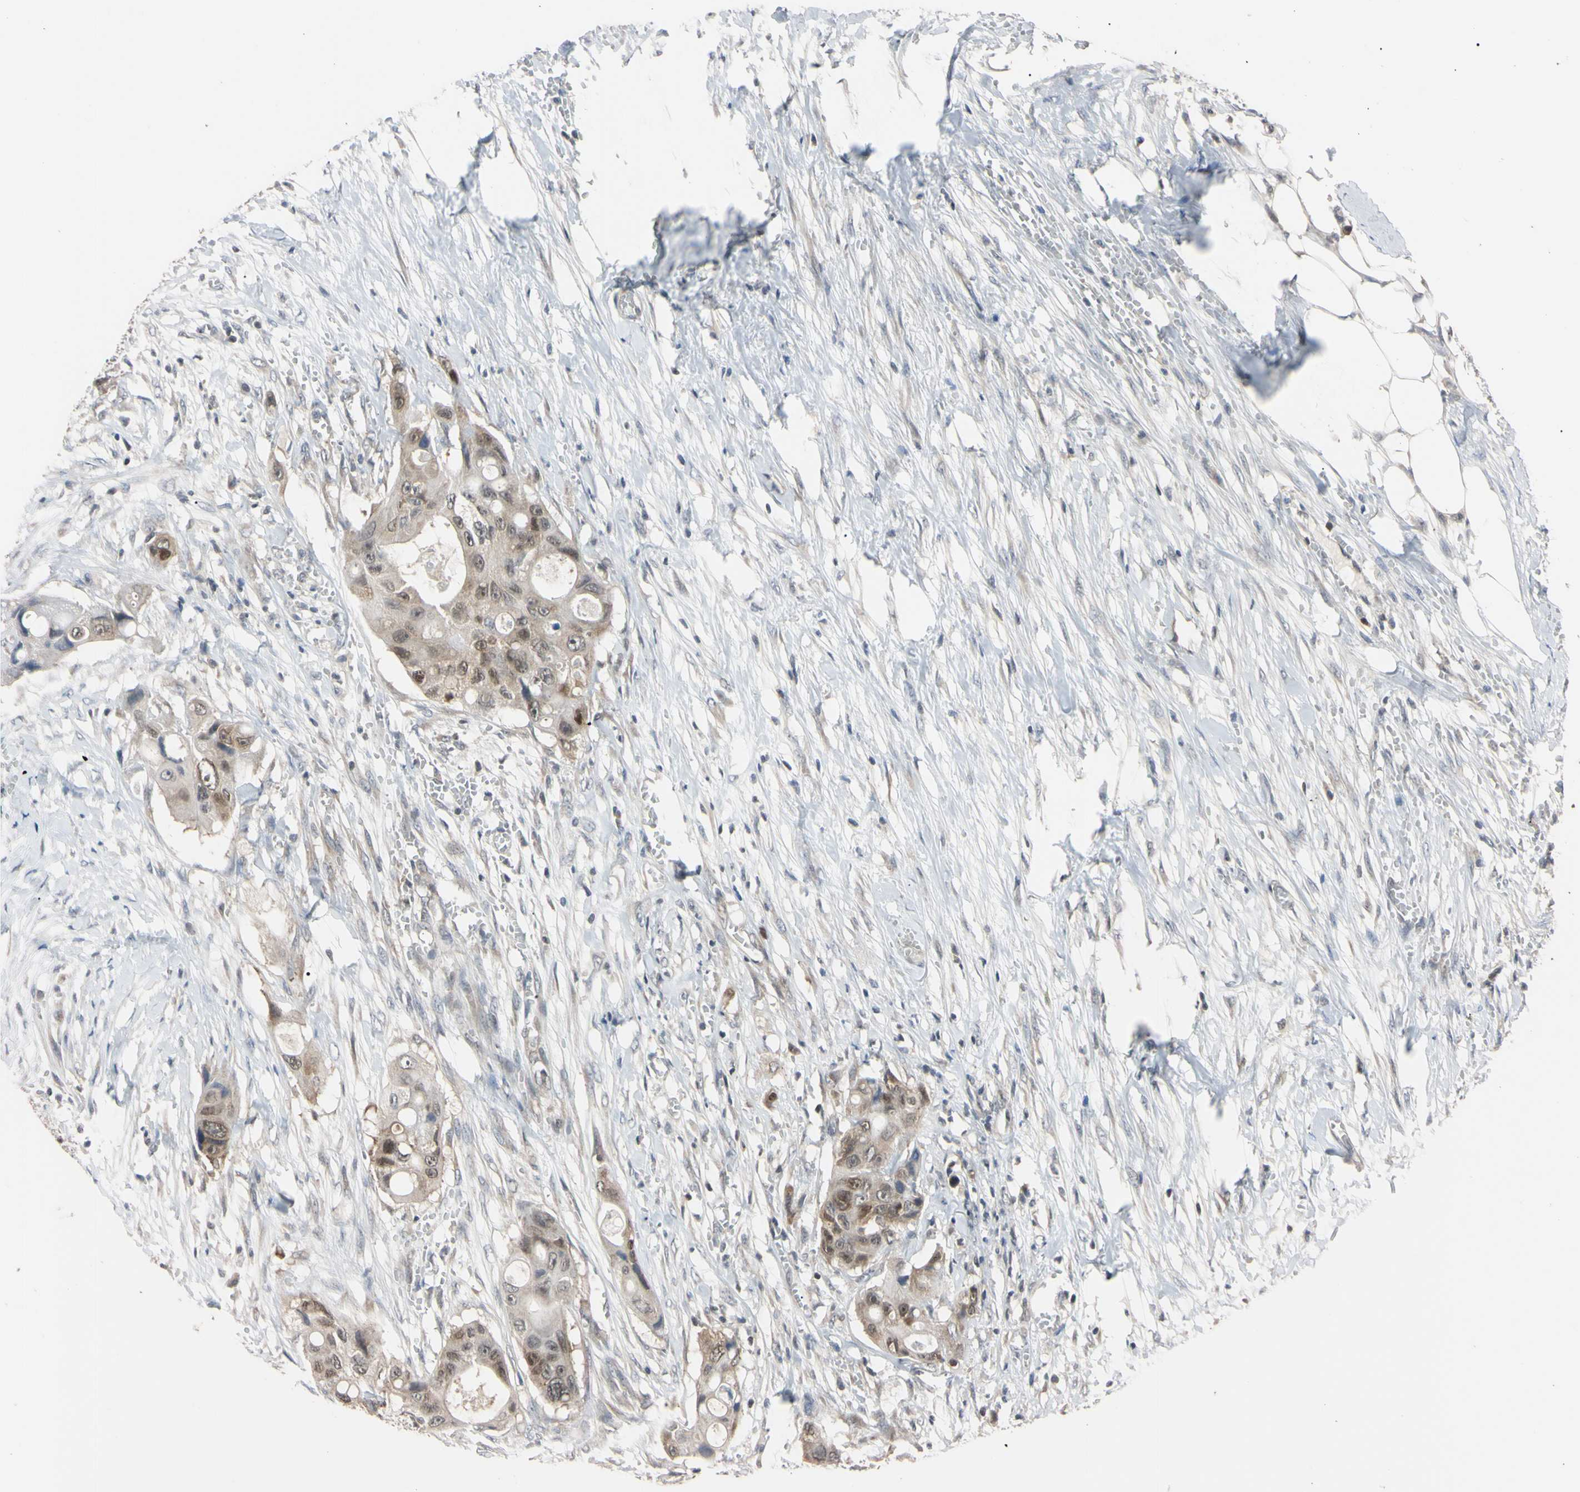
{"staining": {"intensity": "weak", "quantity": "25%-75%", "location": "cytoplasmic/membranous,nuclear"}, "tissue": "colorectal cancer", "cell_type": "Tumor cells", "image_type": "cancer", "snomed": [{"axis": "morphology", "description": "Adenocarcinoma, NOS"}, {"axis": "topography", "description": "Colon"}], "caption": "An image of human colorectal adenocarcinoma stained for a protein reveals weak cytoplasmic/membranous and nuclear brown staining in tumor cells.", "gene": "UBE2I", "patient": {"sex": "female", "age": 57}}